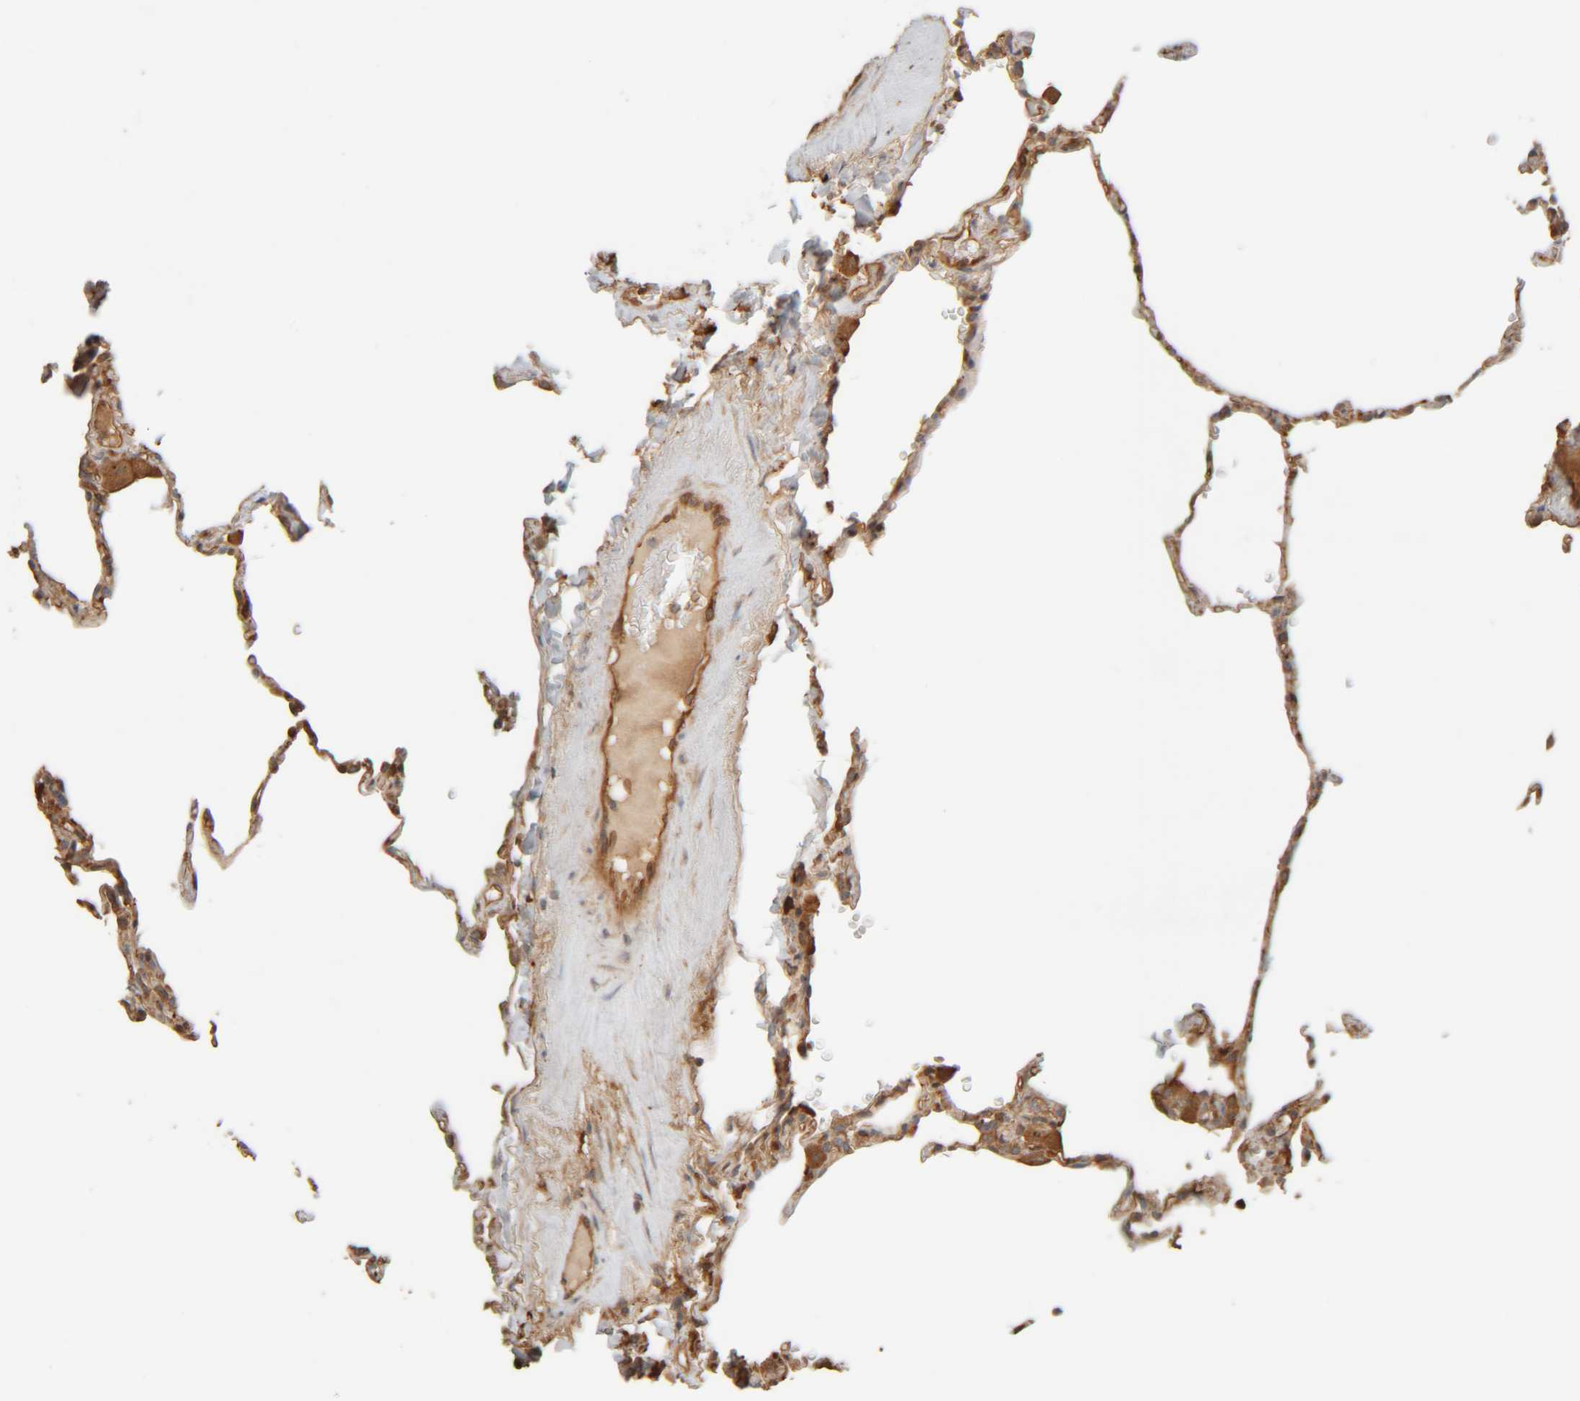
{"staining": {"intensity": "moderate", "quantity": "25%-75%", "location": "cytoplasmic/membranous"}, "tissue": "lung", "cell_type": "Alveolar cells", "image_type": "normal", "snomed": [{"axis": "morphology", "description": "Normal tissue, NOS"}, {"axis": "topography", "description": "Lung"}], "caption": "Alveolar cells exhibit medium levels of moderate cytoplasmic/membranous staining in about 25%-75% of cells in unremarkable lung.", "gene": "TMEM192", "patient": {"sex": "male", "age": 59}}